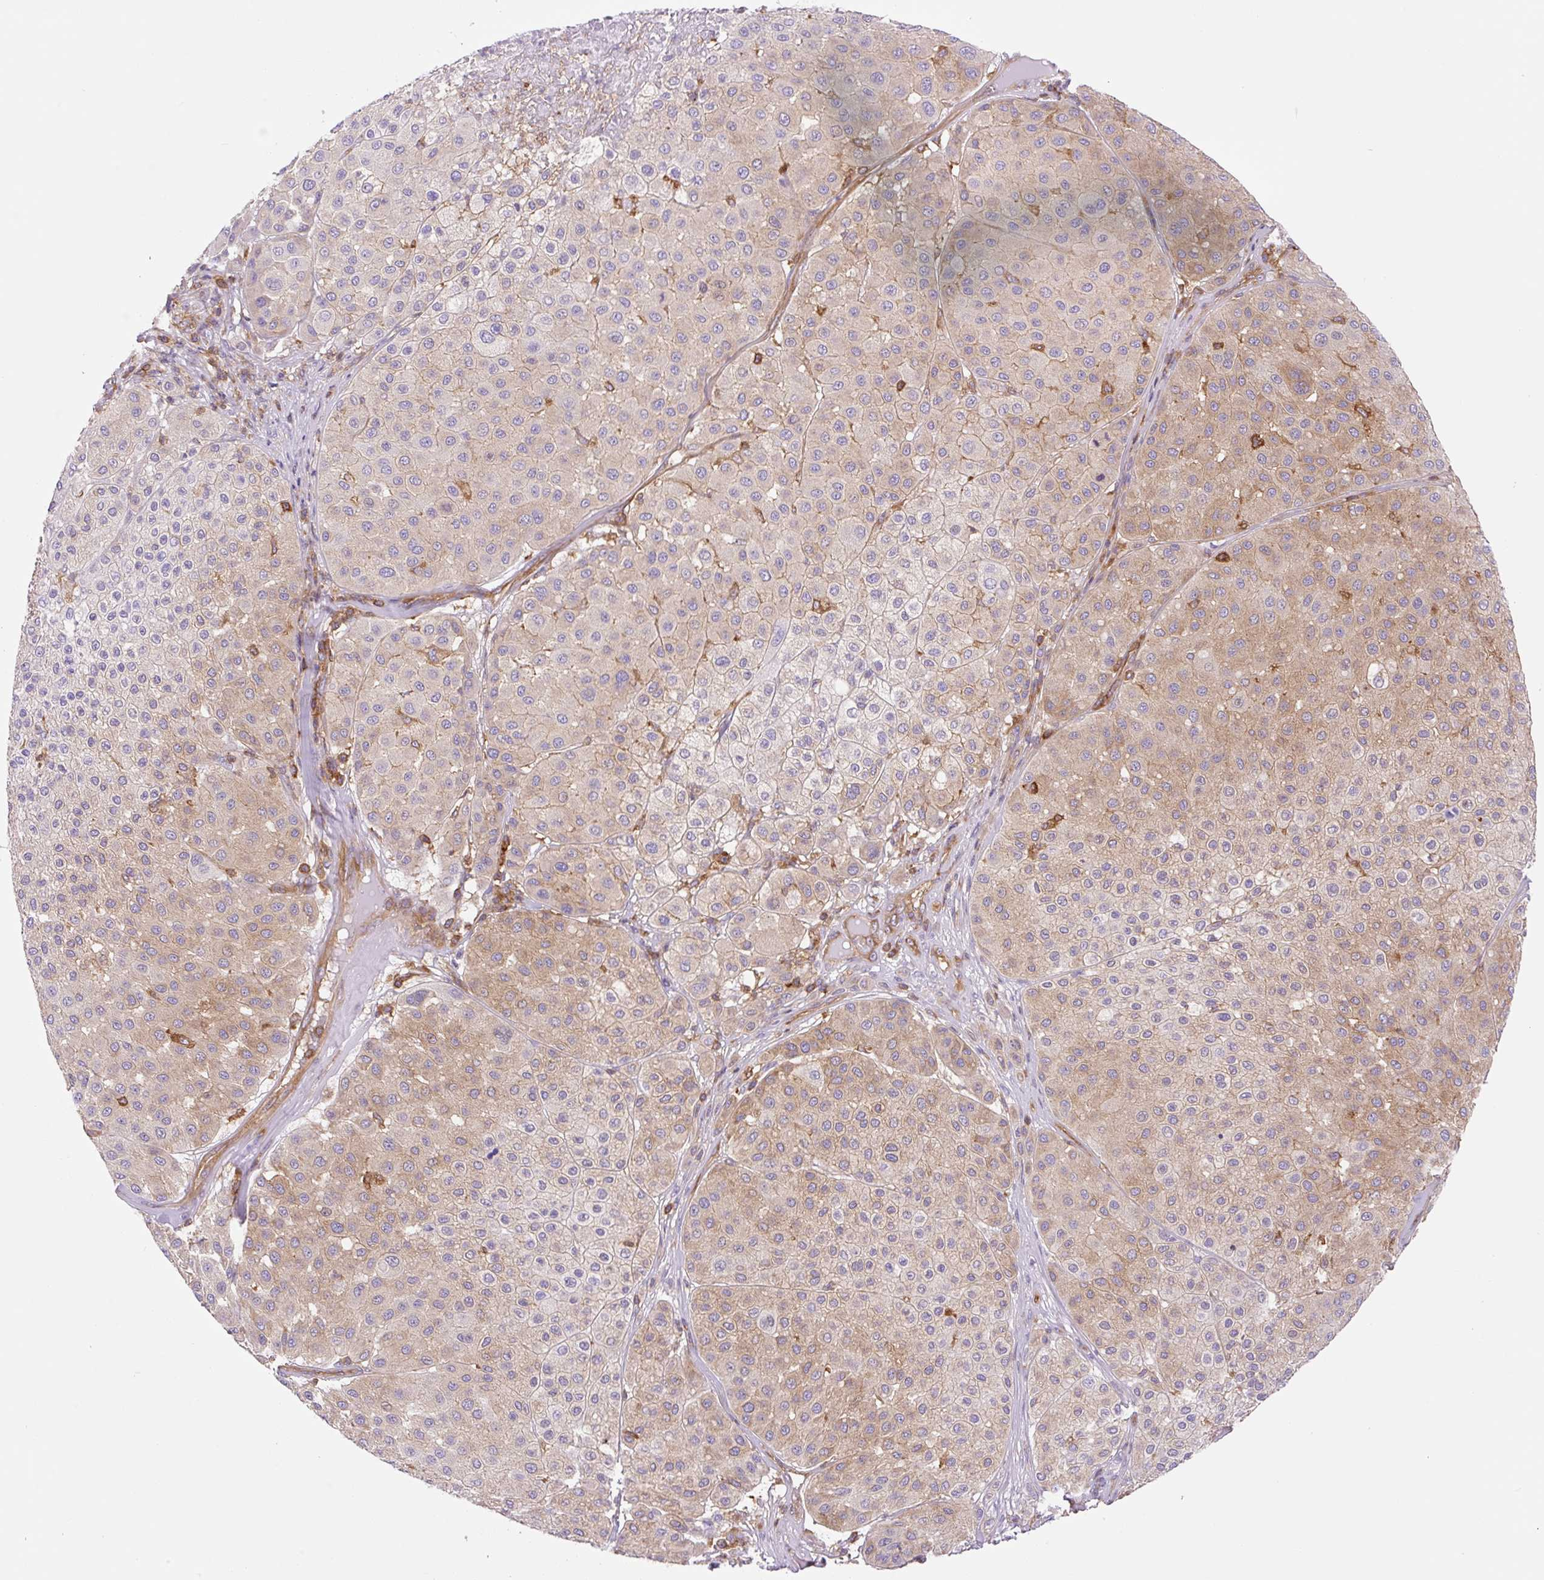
{"staining": {"intensity": "moderate", "quantity": "25%-75%", "location": "cytoplasmic/membranous"}, "tissue": "melanoma", "cell_type": "Tumor cells", "image_type": "cancer", "snomed": [{"axis": "morphology", "description": "Malignant melanoma, Metastatic site"}, {"axis": "topography", "description": "Smooth muscle"}], "caption": "Approximately 25%-75% of tumor cells in melanoma show moderate cytoplasmic/membranous protein expression as visualized by brown immunohistochemical staining.", "gene": "DNM2", "patient": {"sex": "male", "age": 41}}